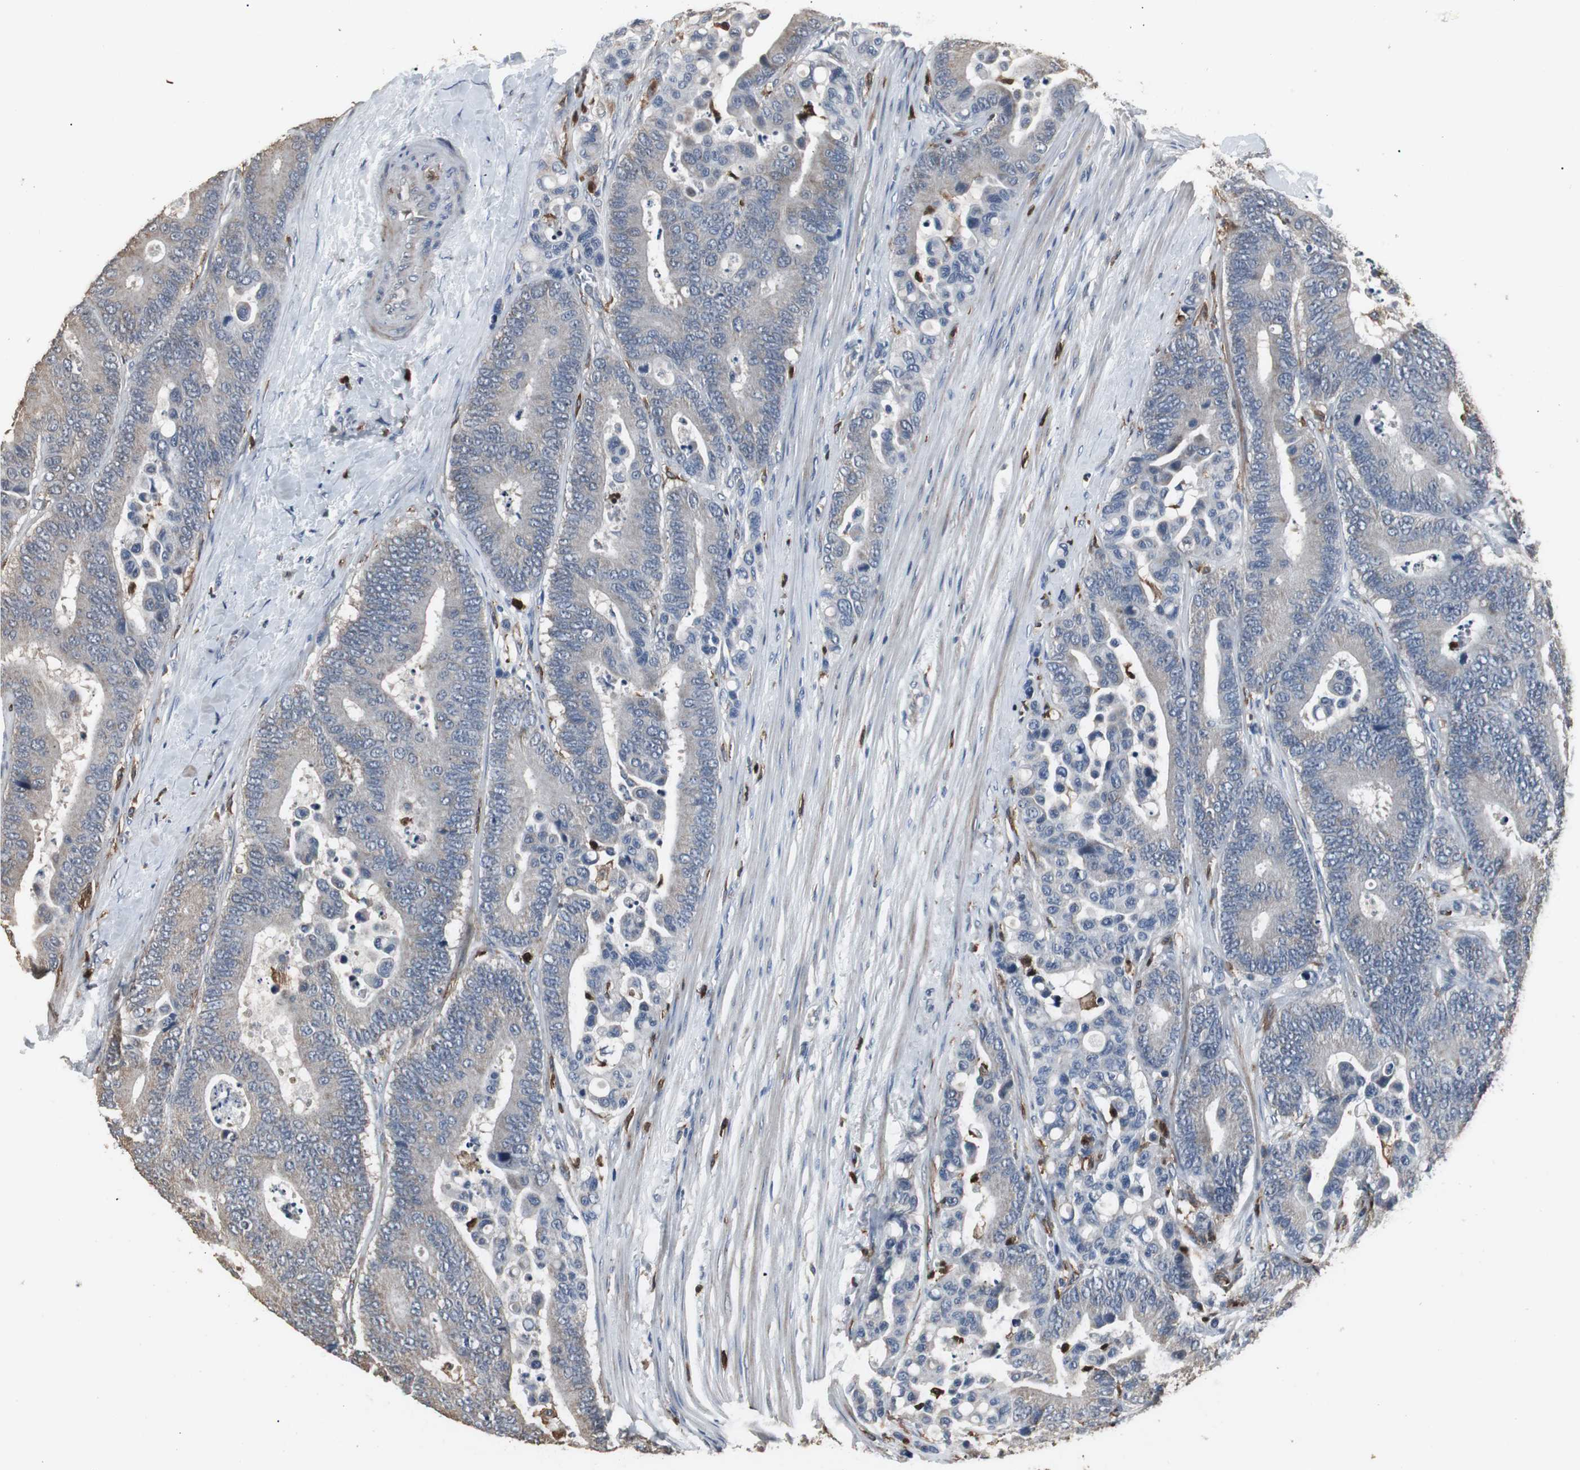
{"staining": {"intensity": "weak", "quantity": "25%-75%", "location": "cytoplasmic/membranous"}, "tissue": "colorectal cancer", "cell_type": "Tumor cells", "image_type": "cancer", "snomed": [{"axis": "morphology", "description": "Normal tissue, NOS"}, {"axis": "morphology", "description": "Adenocarcinoma, NOS"}, {"axis": "topography", "description": "Colon"}], "caption": "Colorectal cancer (adenocarcinoma) stained for a protein (brown) shows weak cytoplasmic/membranous positive staining in approximately 25%-75% of tumor cells.", "gene": "NCF2", "patient": {"sex": "male", "age": 82}}